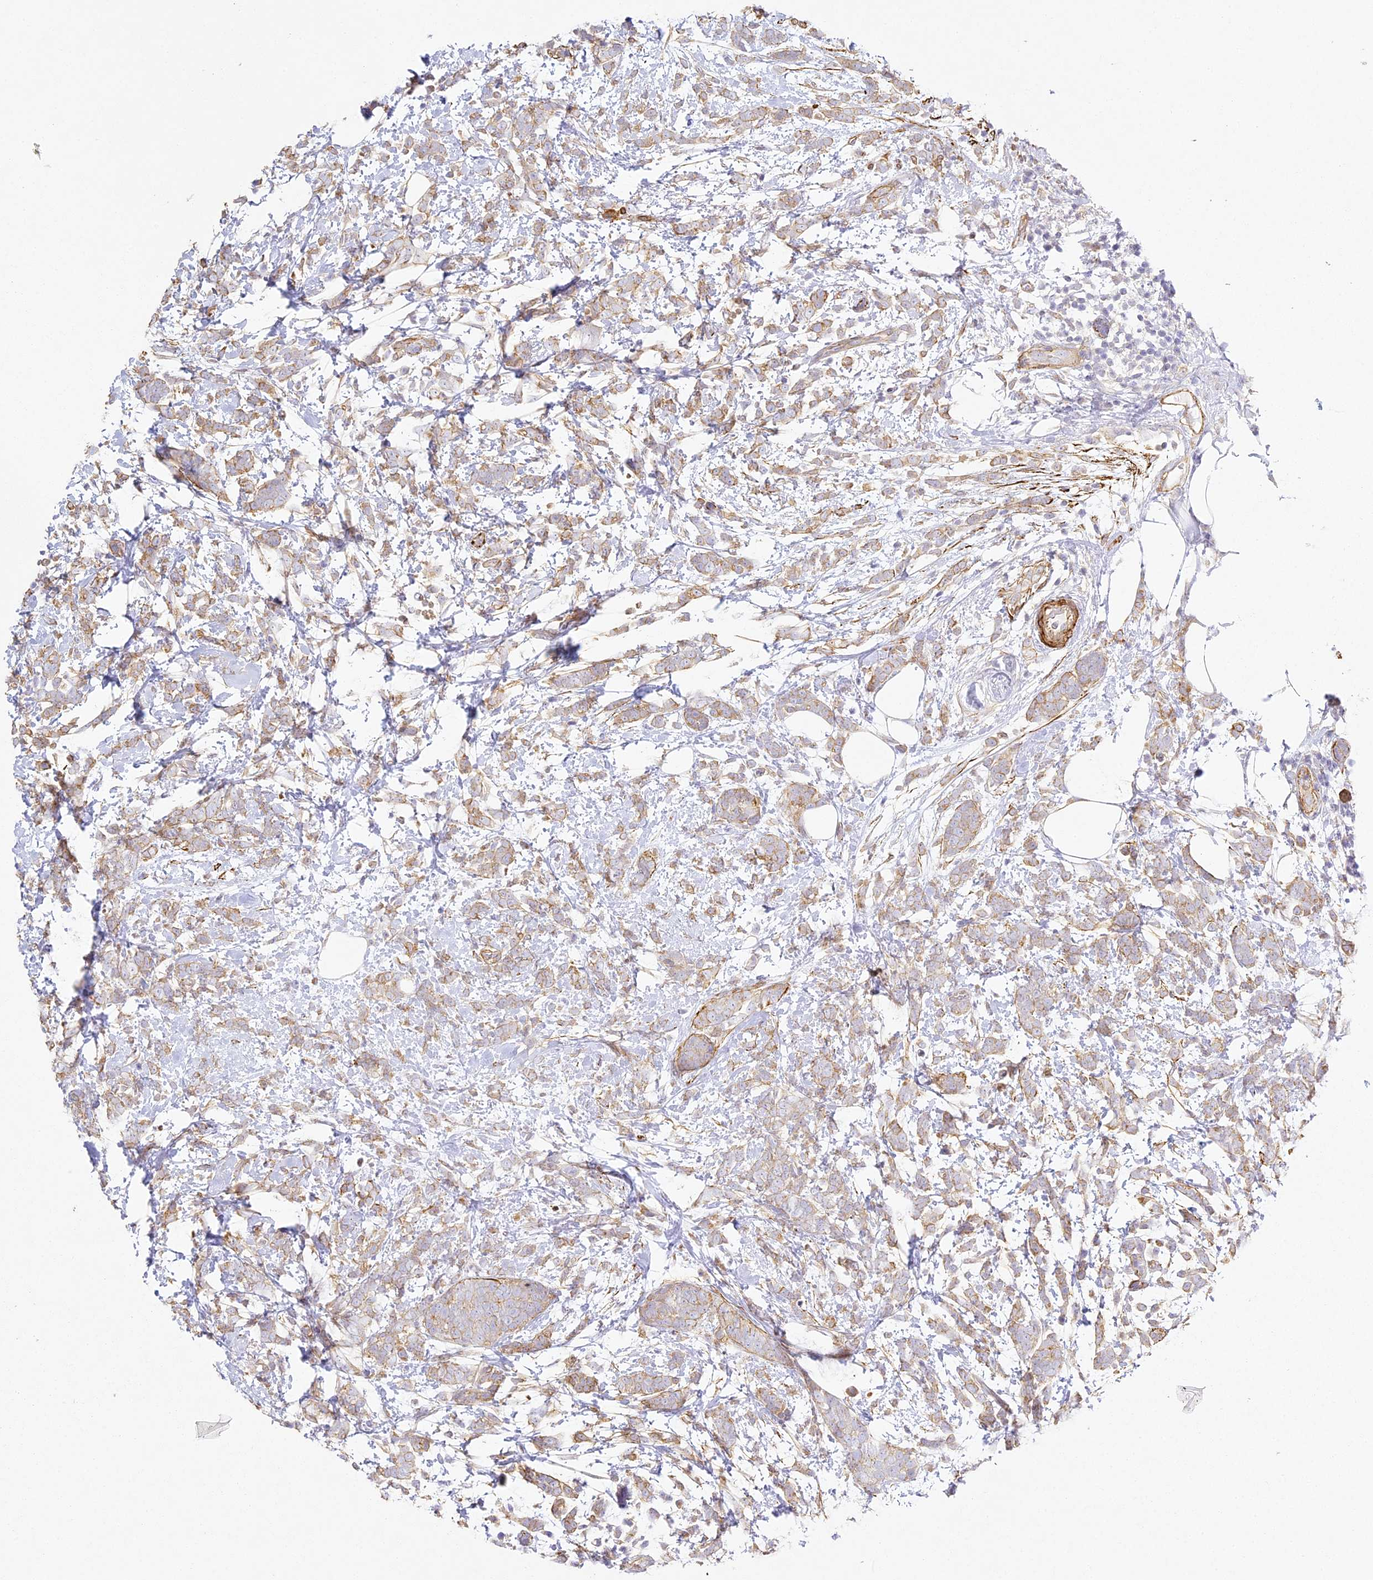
{"staining": {"intensity": "weak", "quantity": "25%-75%", "location": "cytoplasmic/membranous"}, "tissue": "breast cancer", "cell_type": "Tumor cells", "image_type": "cancer", "snomed": [{"axis": "morphology", "description": "Lobular carcinoma"}, {"axis": "topography", "description": "Breast"}], "caption": "This is an image of immunohistochemistry staining of breast lobular carcinoma, which shows weak expression in the cytoplasmic/membranous of tumor cells.", "gene": "MED28", "patient": {"sex": "female", "age": 58}}